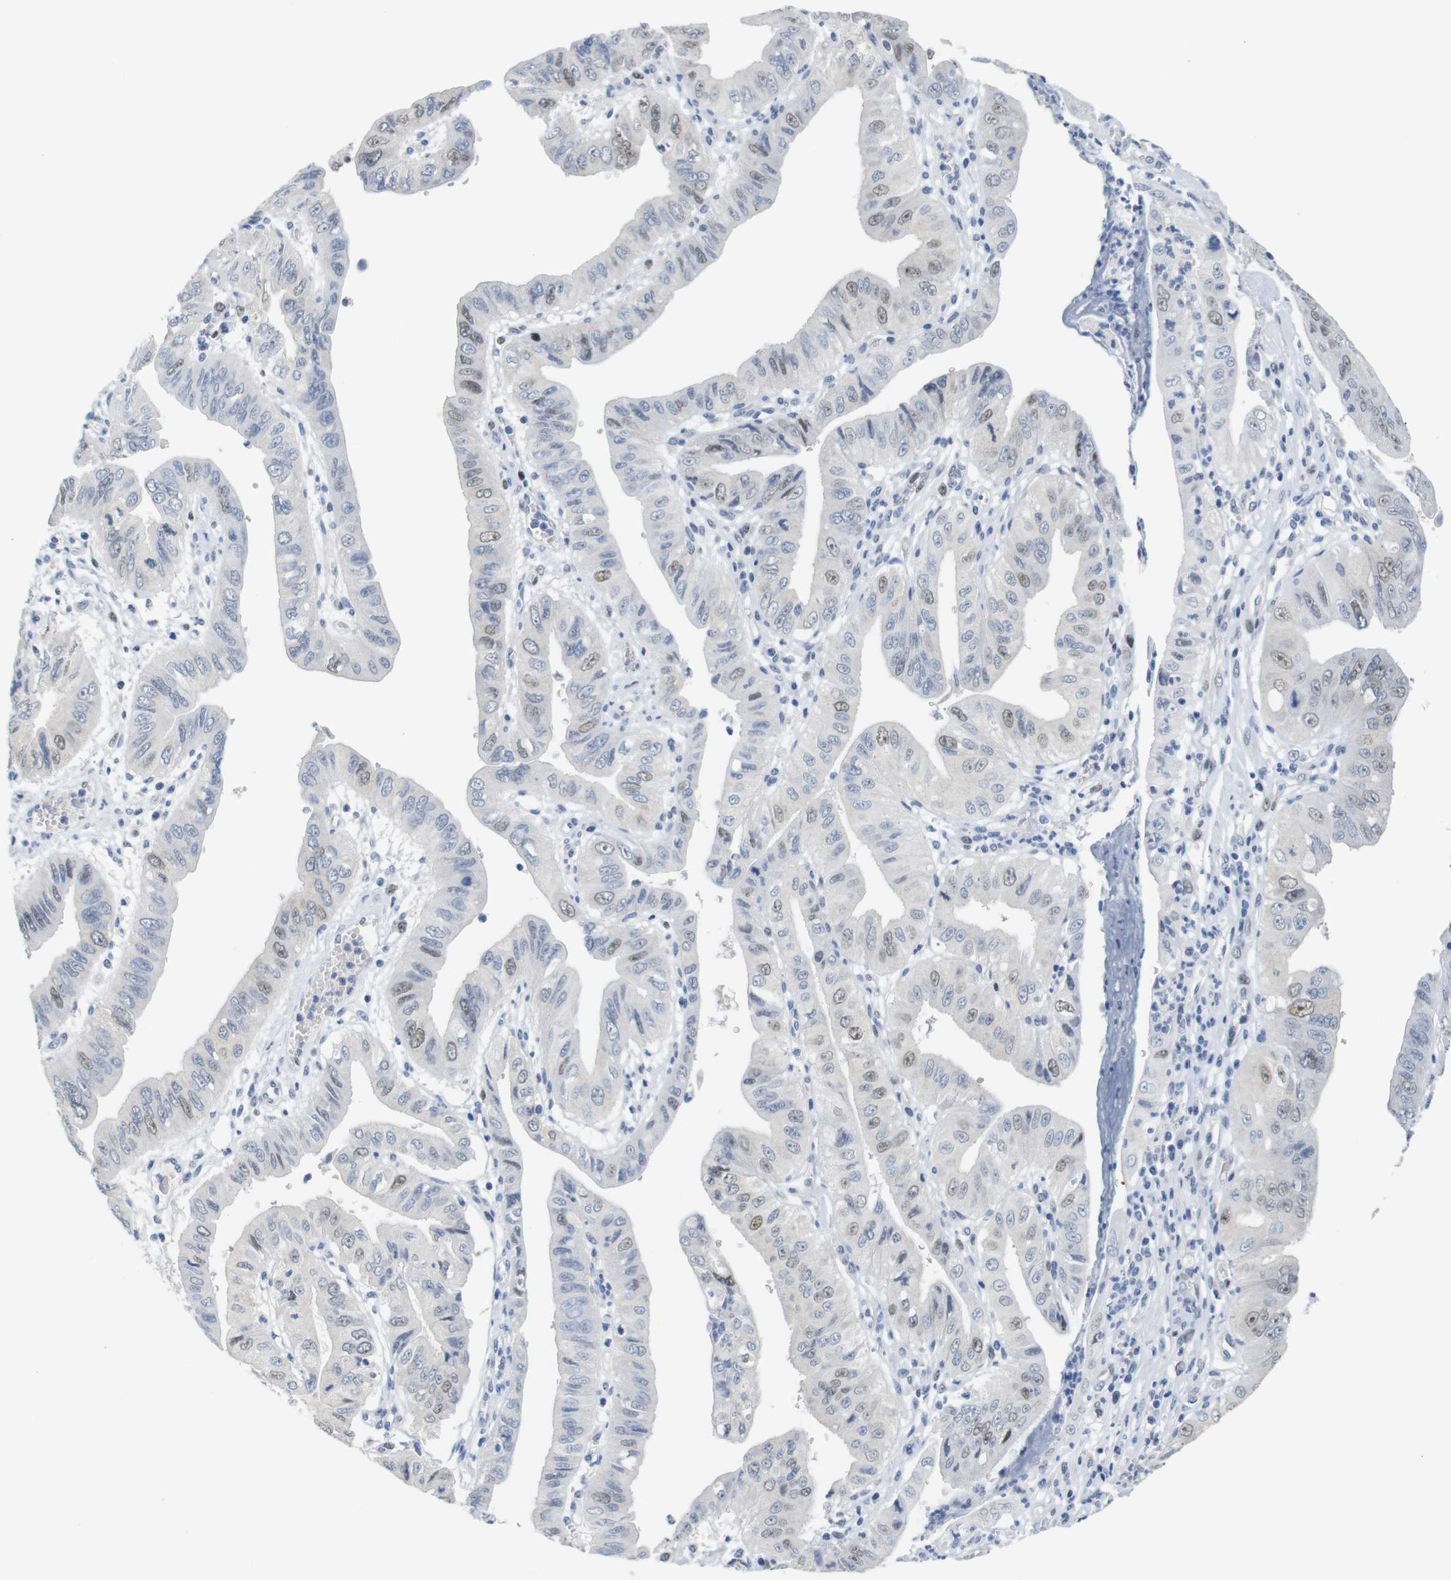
{"staining": {"intensity": "weak", "quantity": "<25%", "location": "nuclear"}, "tissue": "pancreatic cancer", "cell_type": "Tumor cells", "image_type": "cancer", "snomed": [{"axis": "morphology", "description": "Normal tissue, NOS"}, {"axis": "topography", "description": "Lymph node"}], "caption": "DAB (3,3'-diaminobenzidine) immunohistochemical staining of pancreatic cancer exhibits no significant expression in tumor cells. (DAB immunohistochemistry with hematoxylin counter stain).", "gene": "CDK2", "patient": {"sex": "male", "age": 50}}